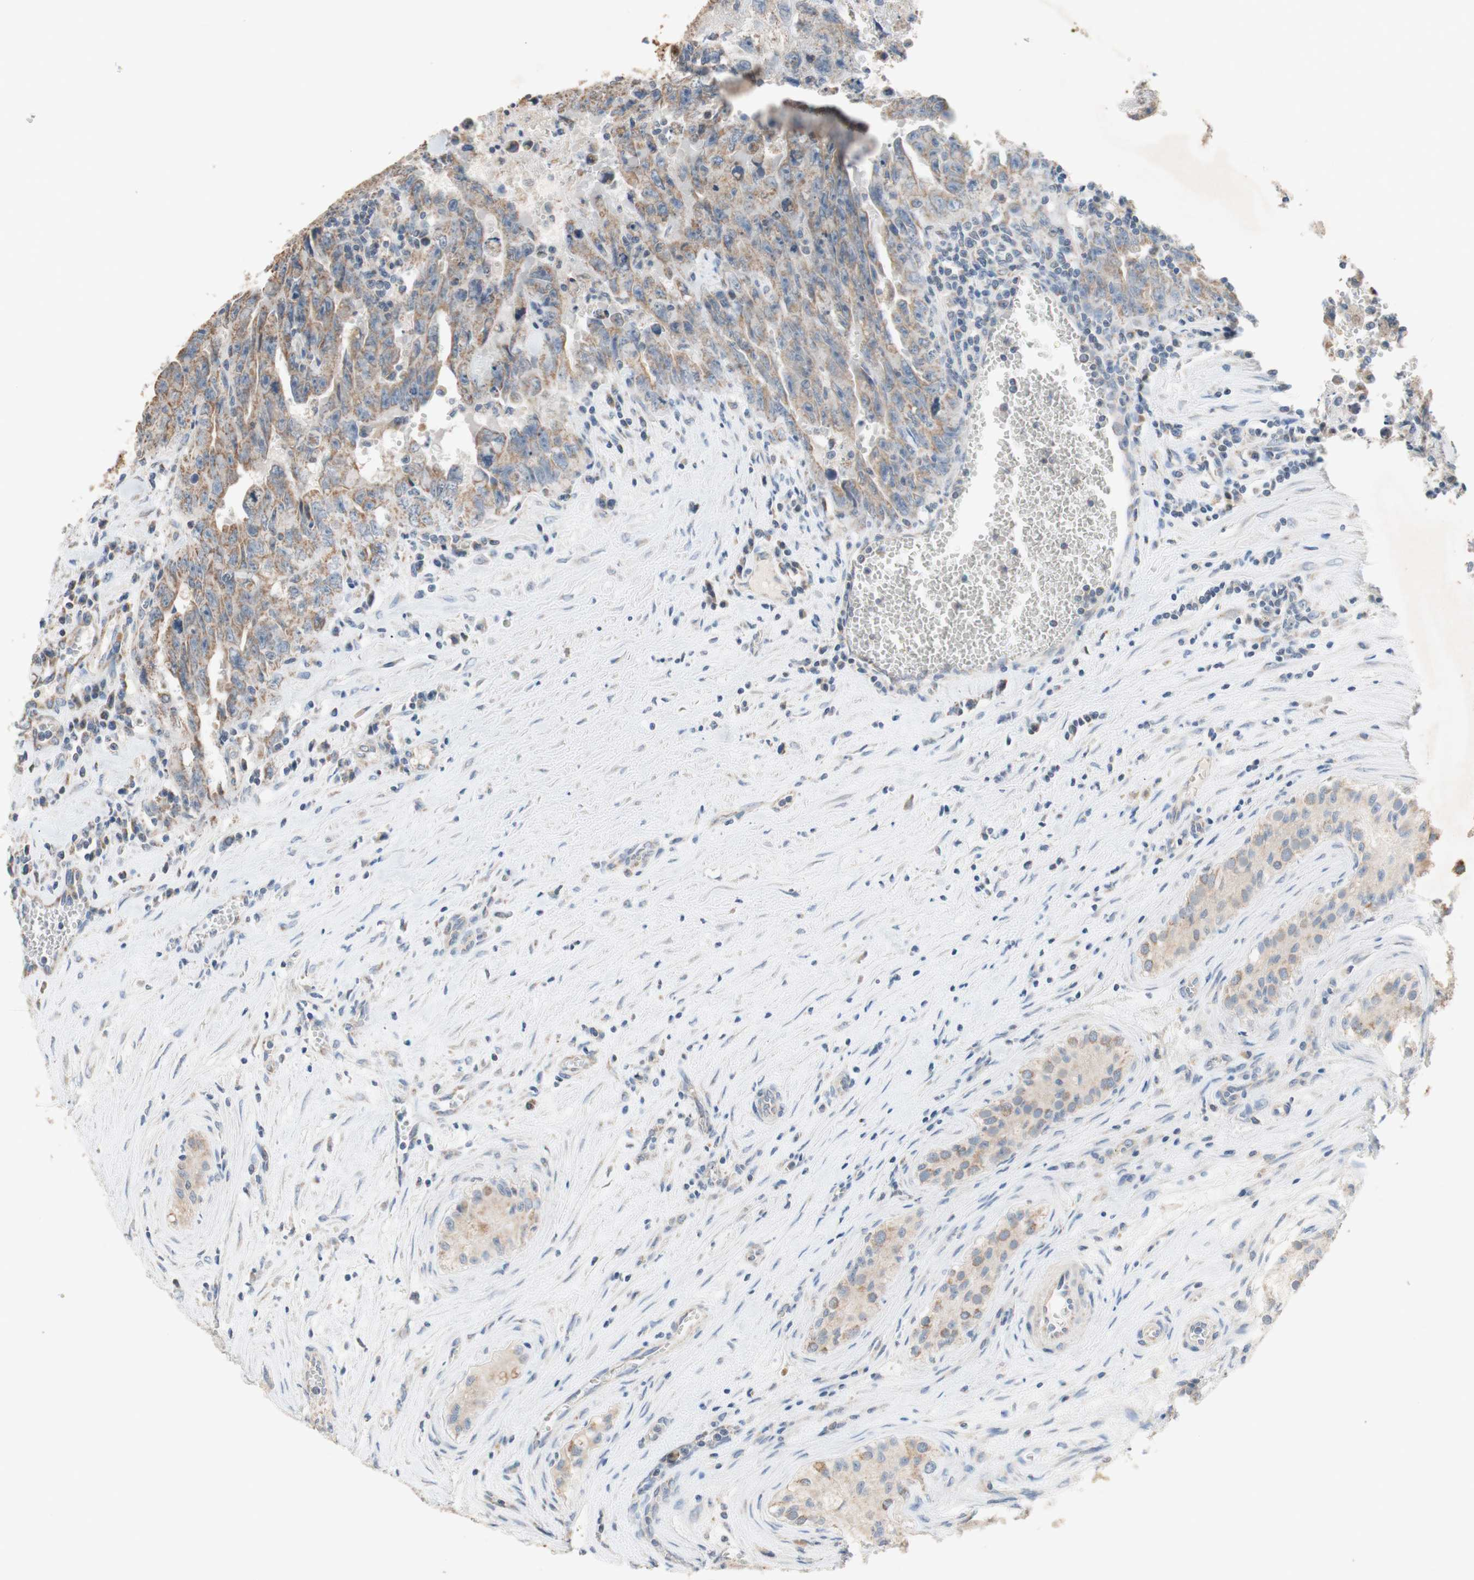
{"staining": {"intensity": "moderate", "quantity": ">75%", "location": "cytoplasmic/membranous"}, "tissue": "testis cancer", "cell_type": "Tumor cells", "image_type": "cancer", "snomed": [{"axis": "morphology", "description": "Carcinoma, Embryonal, NOS"}, {"axis": "topography", "description": "Testis"}], "caption": "Immunohistochemical staining of testis embryonal carcinoma reveals medium levels of moderate cytoplasmic/membranous protein expression in about >75% of tumor cells.", "gene": "PTGIS", "patient": {"sex": "male", "age": 28}}